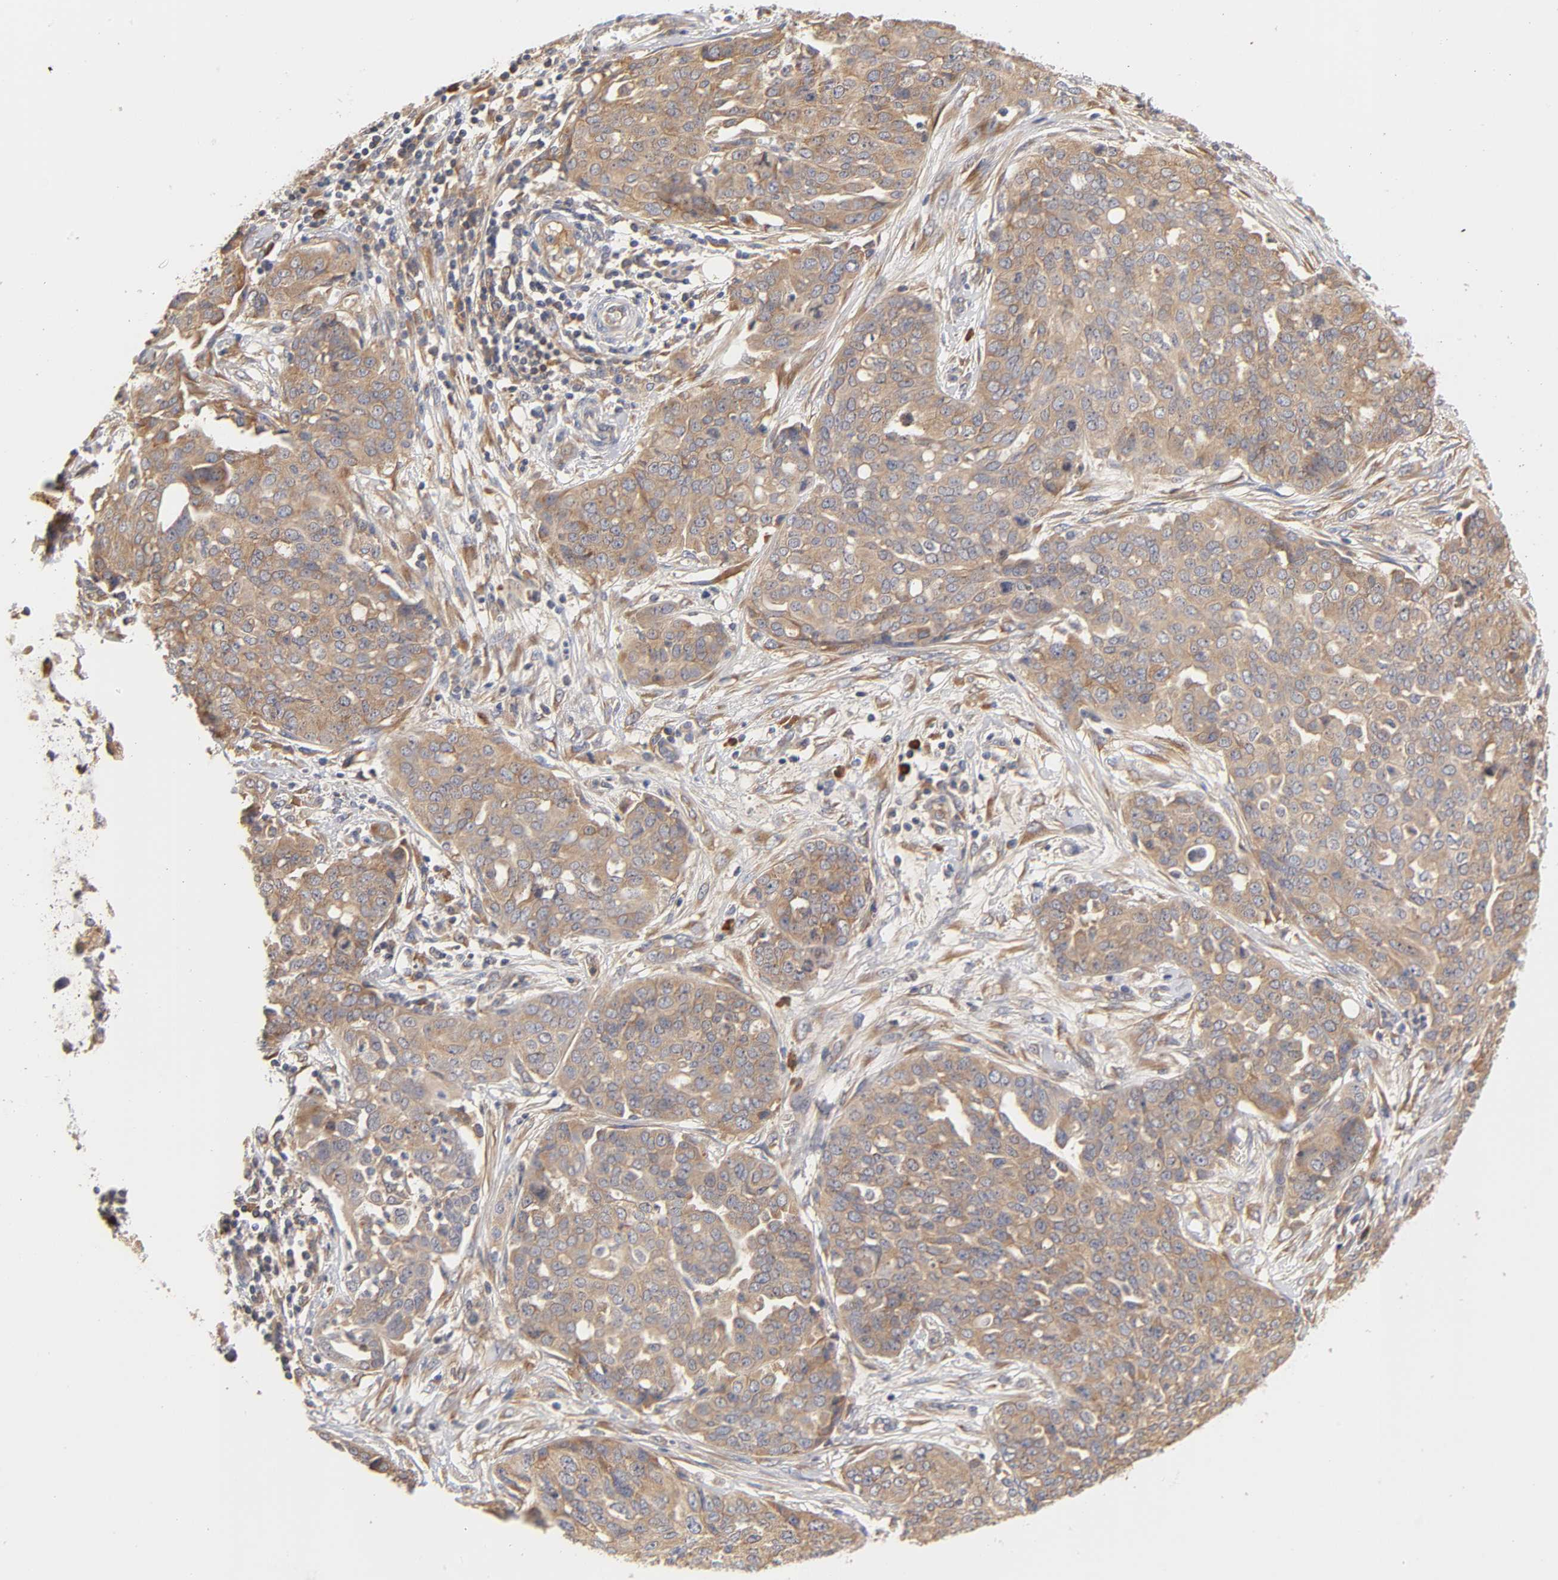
{"staining": {"intensity": "moderate", "quantity": ">75%", "location": "cytoplasmic/membranous"}, "tissue": "ovarian cancer", "cell_type": "Tumor cells", "image_type": "cancer", "snomed": [{"axis": "morphology", "description": "Cystadenocarcinoma, serous, NOS"}, {"axis": "topography", "description": "Soft tissue"}, {"axis": "topography", "description": "Ovary"}], "caption": "Protein expression analysis of serous cystadenocarcinoma (ovarian) exhibits moderate cytoplasmic/membranous positivity in approximately >75% of tumor cells. Nuclei are stained in blue.", "gene": "RPS29", "patient": {"sex": "female", "age": 57}}